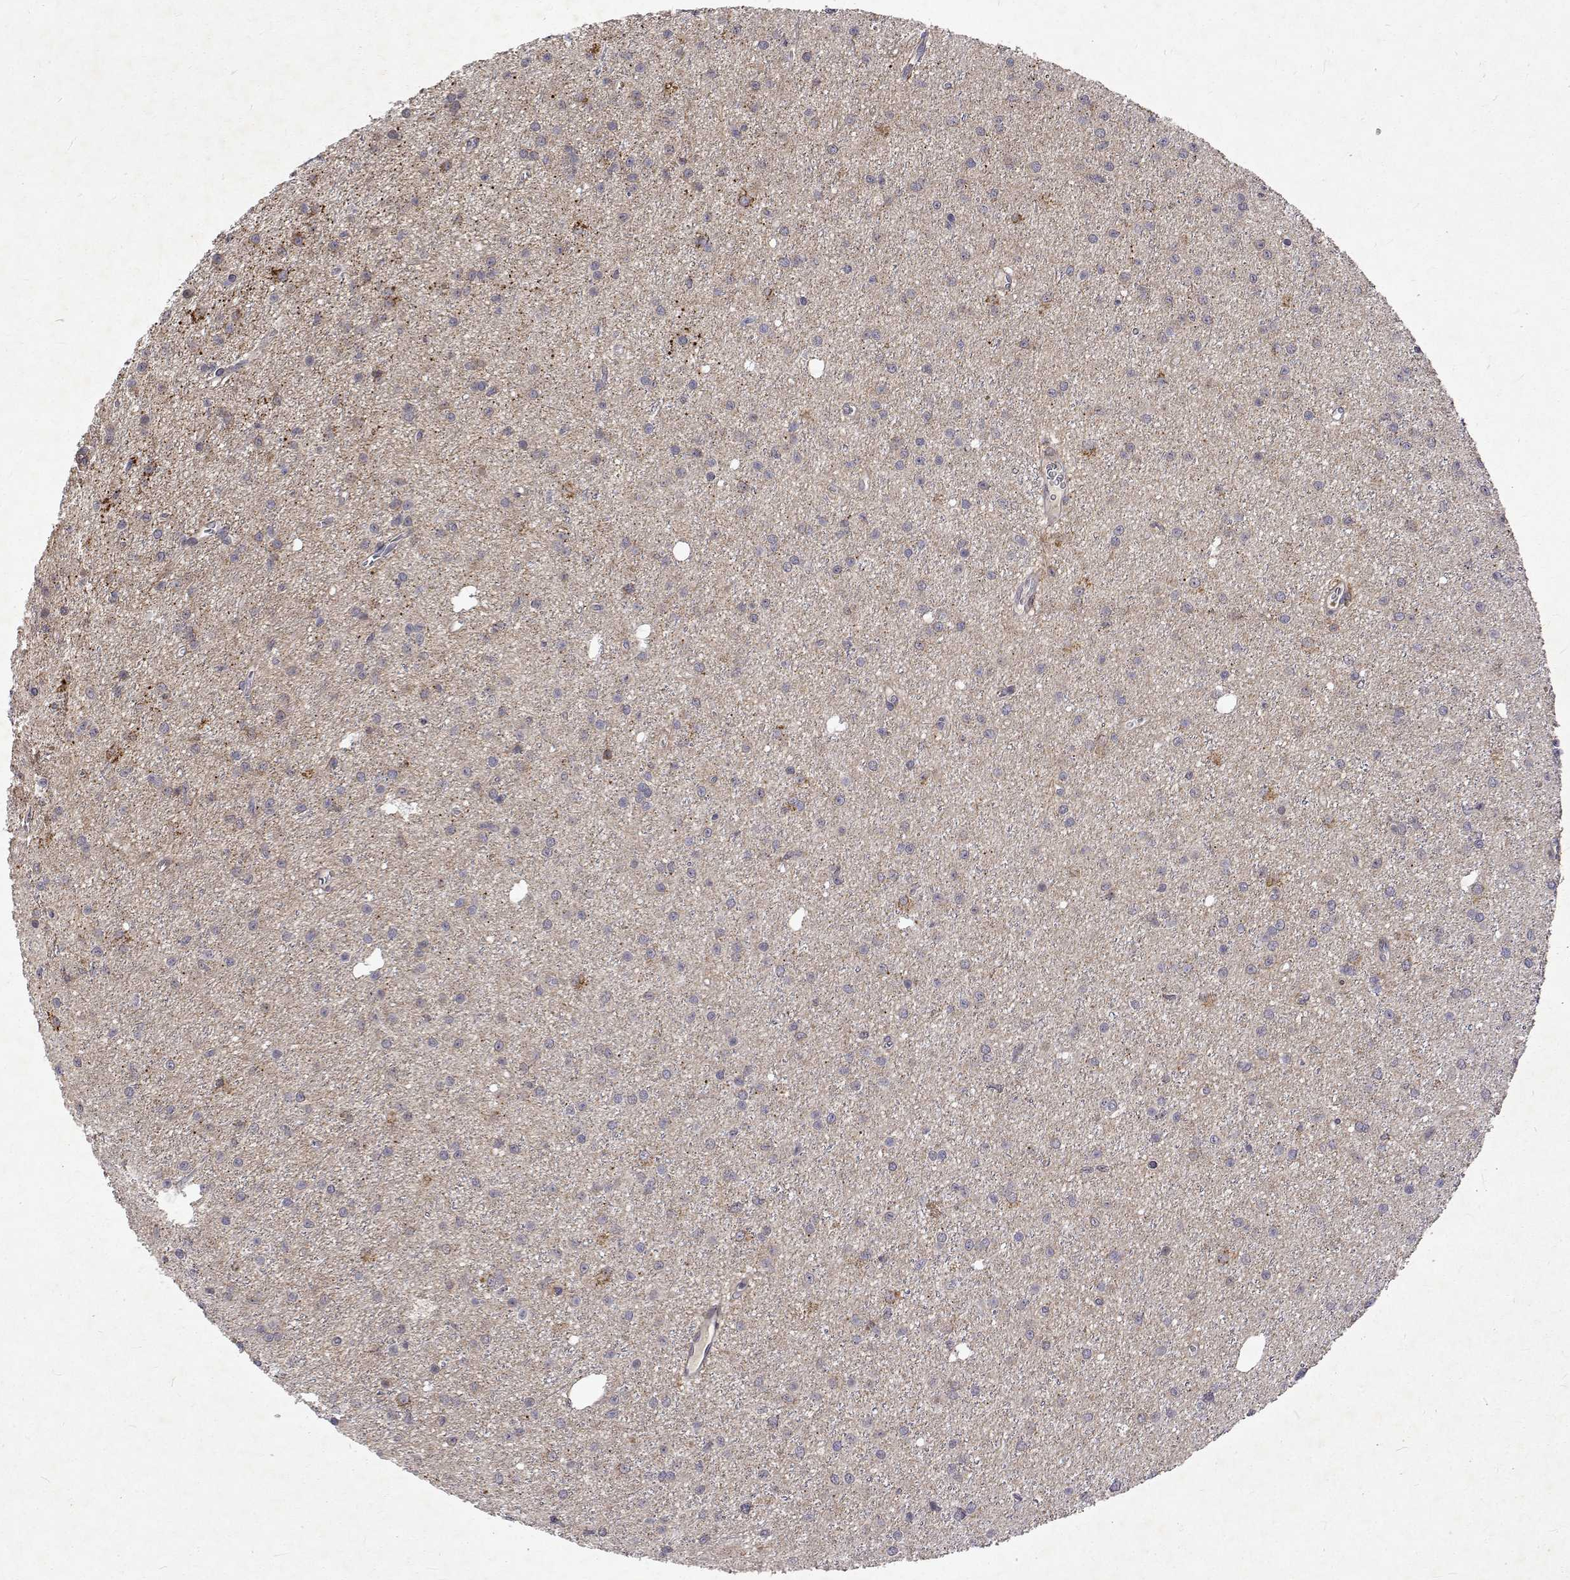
{"staining": {"intensity": "moderate", "quantity": "<25%", "location": "cytoplasmic/membranous"}, "tissue": "glioma", "cell_type": "Tumor cells", "image_type": "cancer", "snomed": [{"axis": "morphology", "description": "Glioma, malignant, Low grade"}, {"axis": "topography", "description": "Brain"}], "caption": "Malignant glioma (low-grade) stained for a protein (brown) demonstrates moderate cytoplasmic/membranous positive staining in about <25% of tumor cells.", "gene": "ALKBH8", "patient": {"sex": "male", "age": 27}}